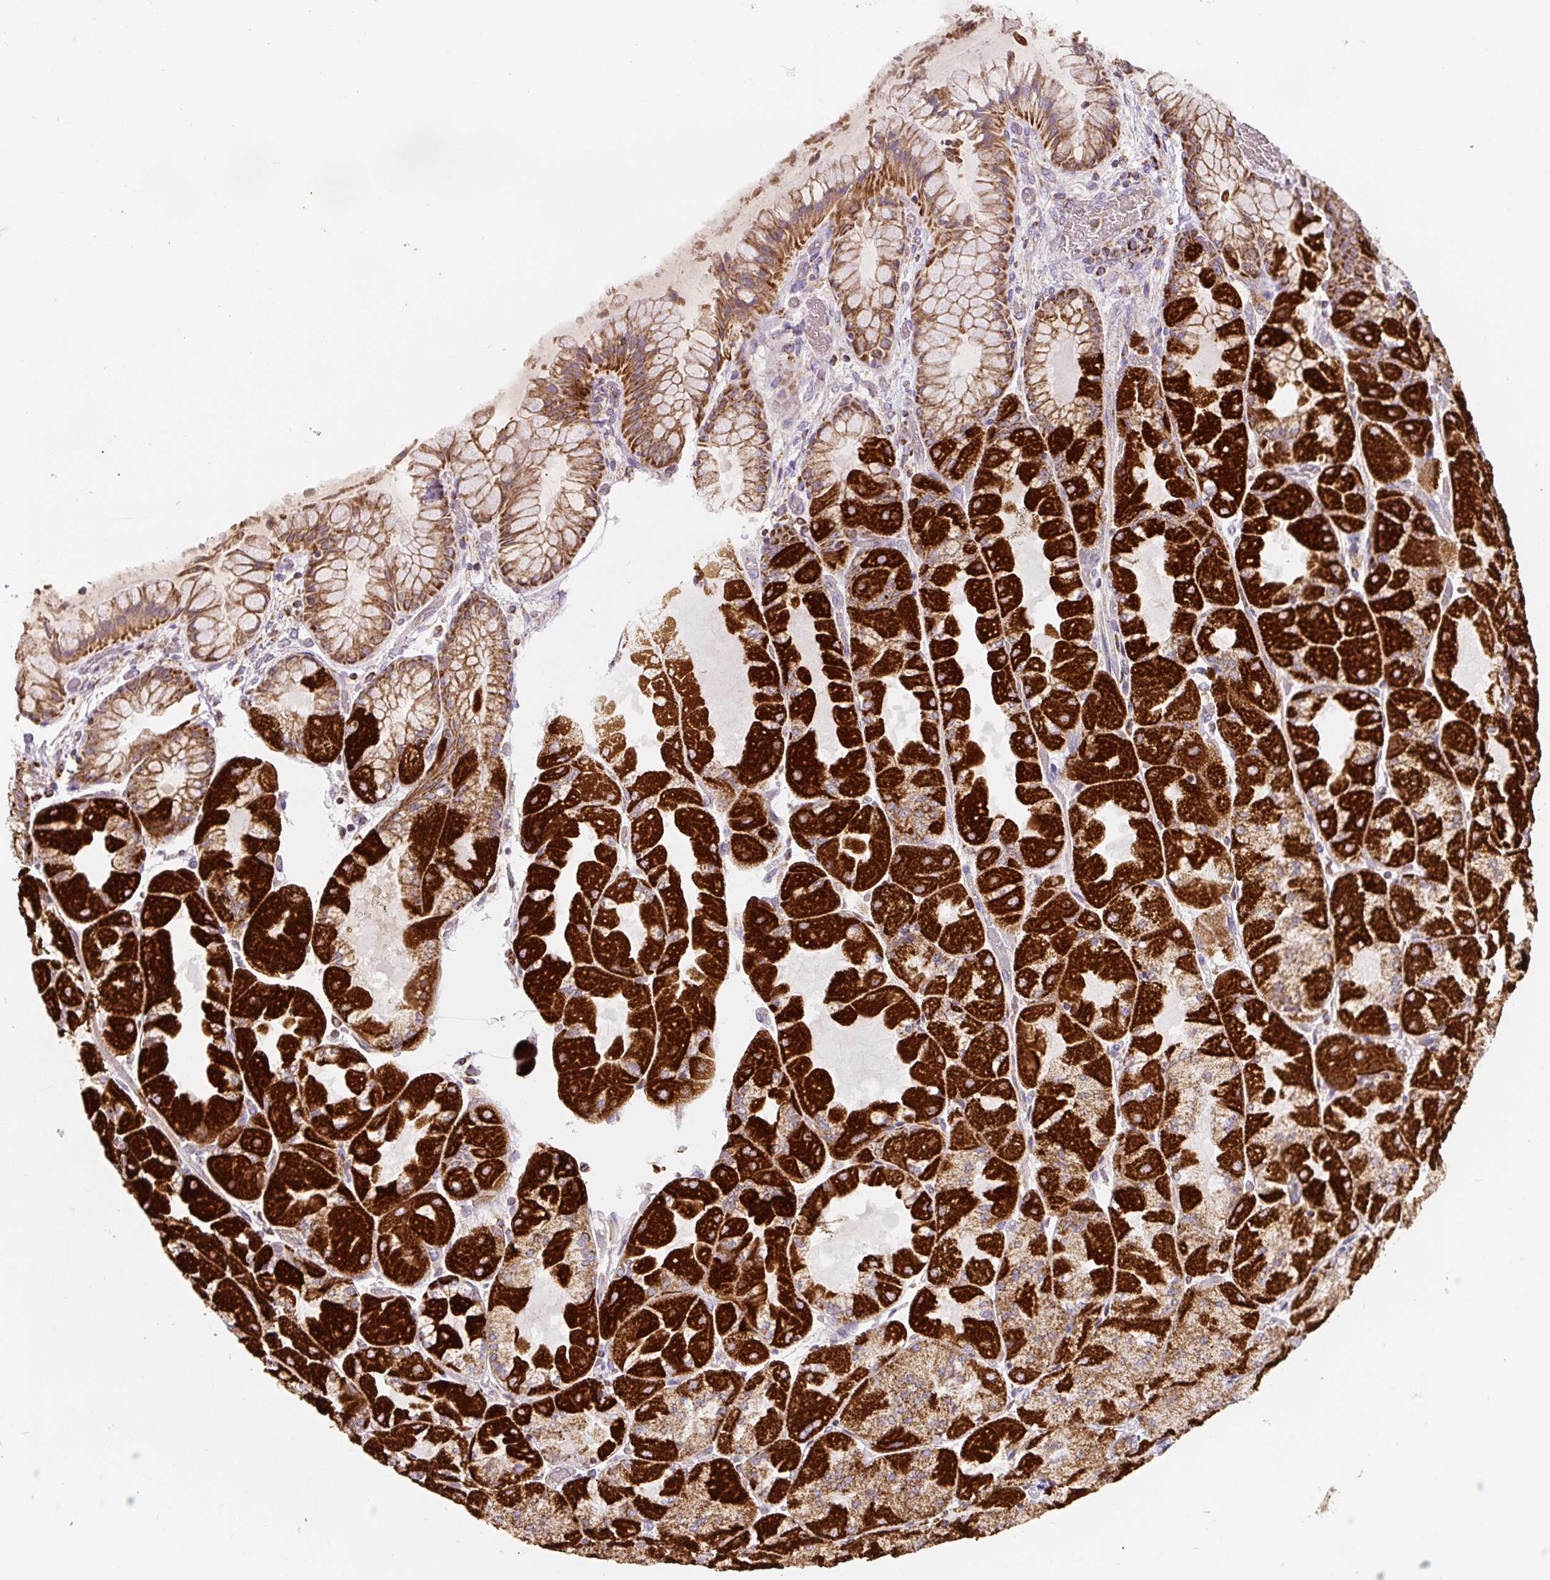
{"staining": {"intensity": "strong", "quantity": ">75%", "location": "cytoplasmic/membranous"}, "tissue": "stomach", "cell_type": "Glandular cells", "image_type": "normal", "snomed": [{"axis": "morphology", "description": "Normal tissue, NOS"}, {"axis": "topography", "description": "Stomach"}], "caption": "About >75% of glandular cells in normal human stomach display strong cytoplasmic/membranous protein positivity as visualized by brown immunohistochemical staining.", "gene": "MT", "patient": {"sex": "female", "age": 61}}